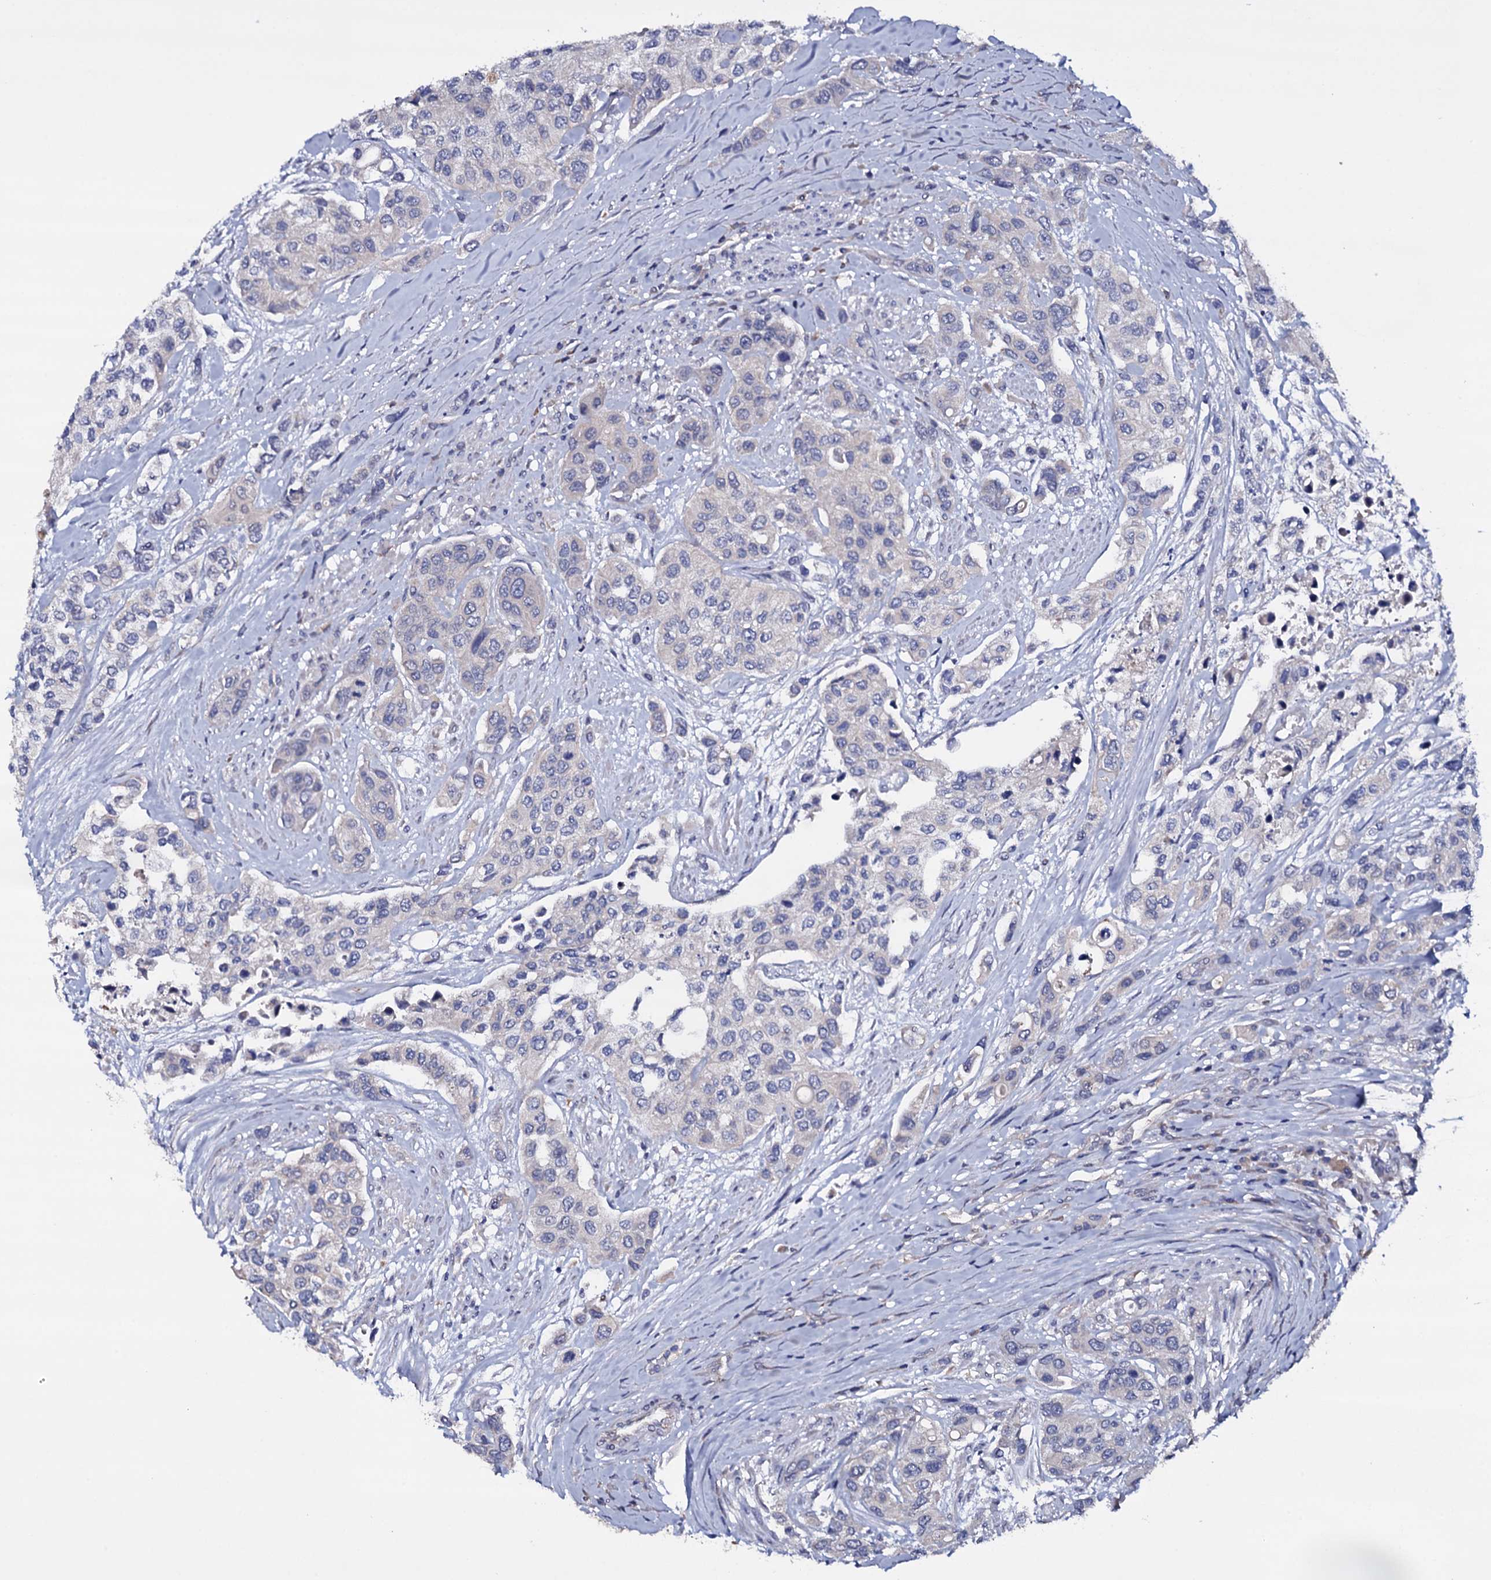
{"staining": {"intensity": "negative", "quantity": "none", "location": "none"}, "tissue": "urothelial cancer", "cell_type": "Tumor cells", "image_type": "cancer", "snomed": [{"axis": "morphology", "description": "Normal tissue, NOS"}, {"axis": "morphology", "description": "Urothelial carcinoma, High grade"}, {"axis": "topography", "description": "Vascular tissue"}, {"axis": "topography", "description": "Urinary bladder"}], "caption": "A histopathology image of human urothelial cancer is negative for staining in tumor cells.", "gene": "BCL2L14", "patient": {"sex": "female", "age": 56}}